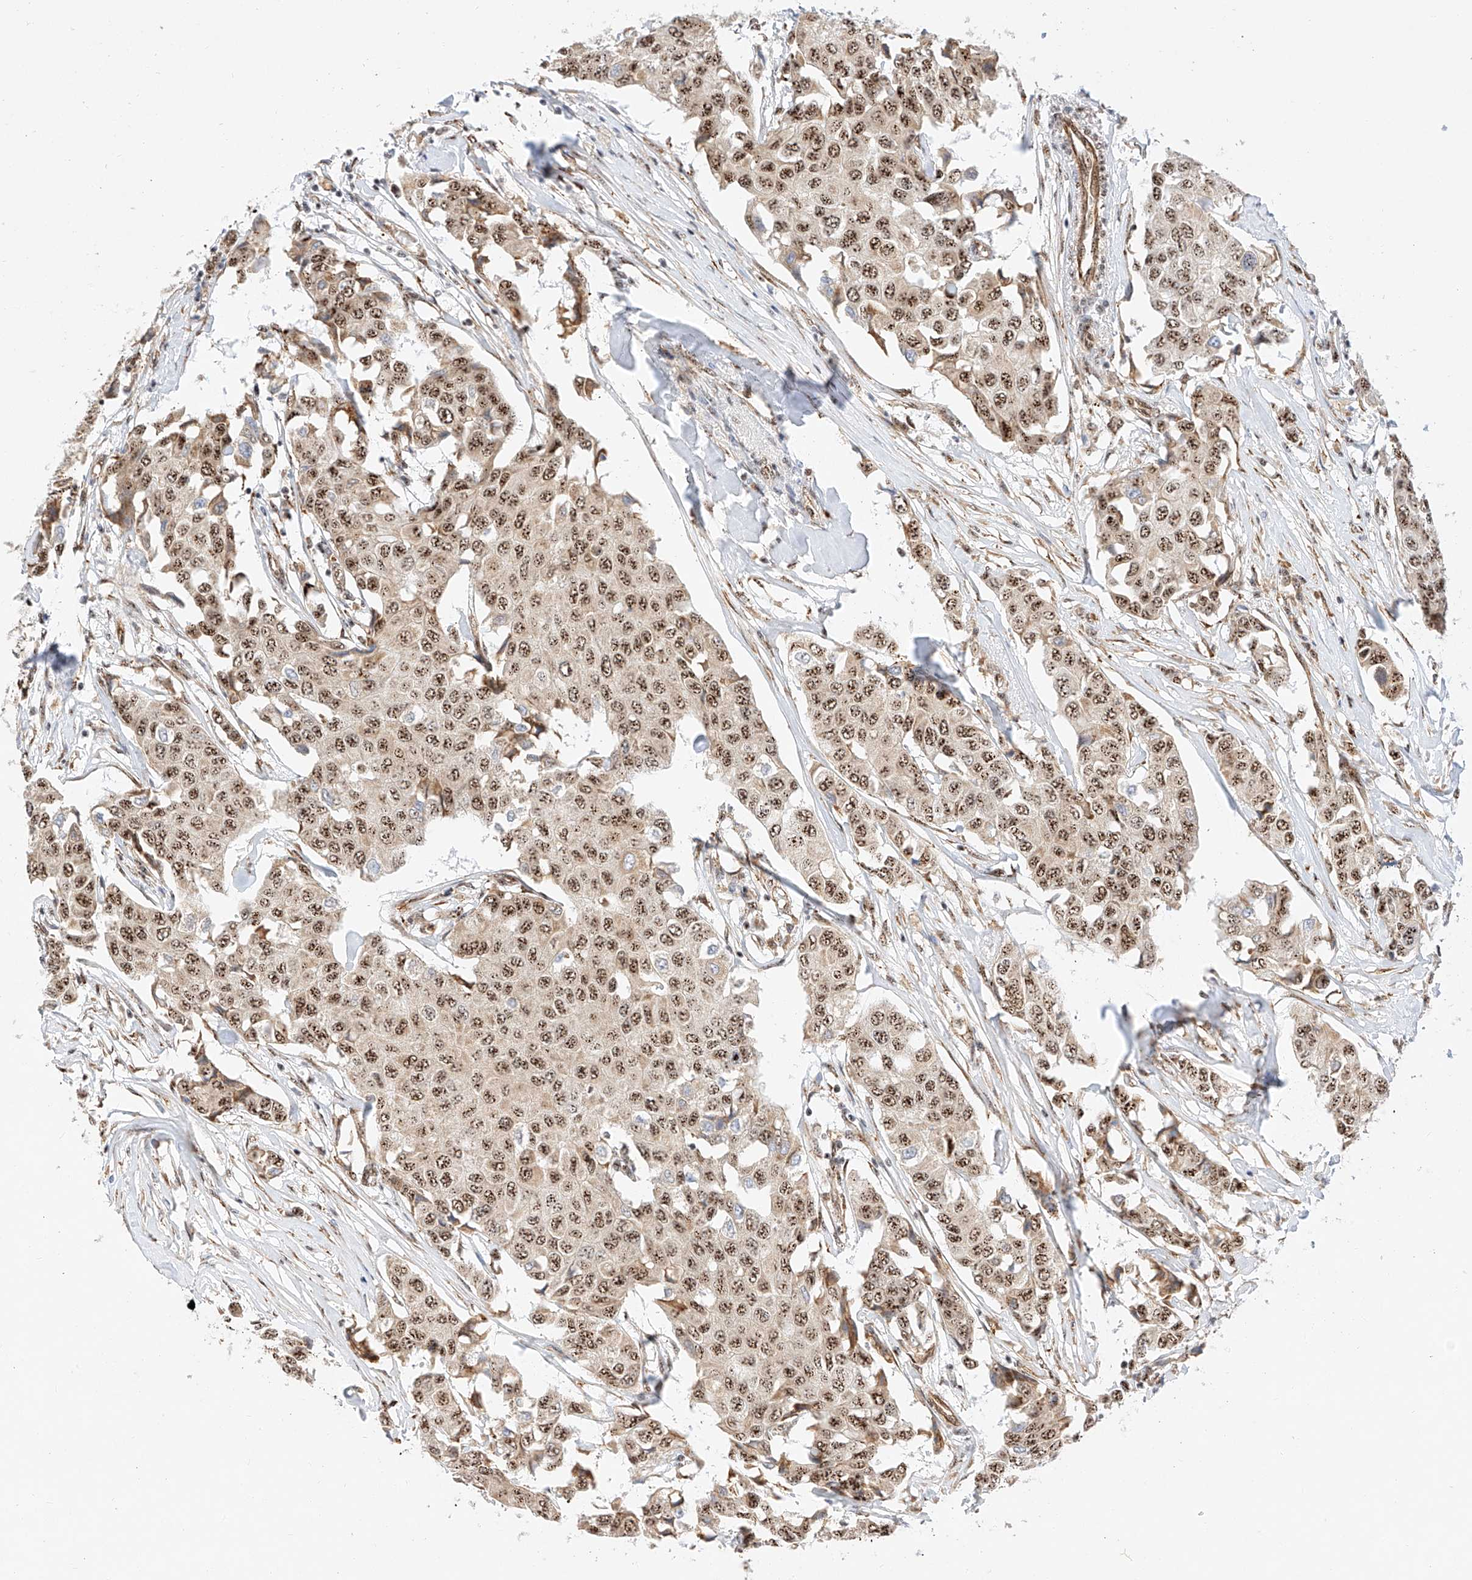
{"staining": {"intensity": "strong", "quantity": ">75%", "location": "nuclear"}, "tissue": "breast cancer", "cell_type": "Tumor cells", "image_type": "cancer", "snomed": [{"axis": "morphology", "description": "Duct carcinoma"}, {"axis": "topography", "description": "Breast"}], "caption": "An IHC micrograph of neoplastic tissue is shown. Protein staining in brown shows strong nuclear positivity in breast cancer (infiltrating ductal carcinoma) within tumor cells.", "gene": "ATXN7L2", "patient": {"sex": "female", "age": 80}}